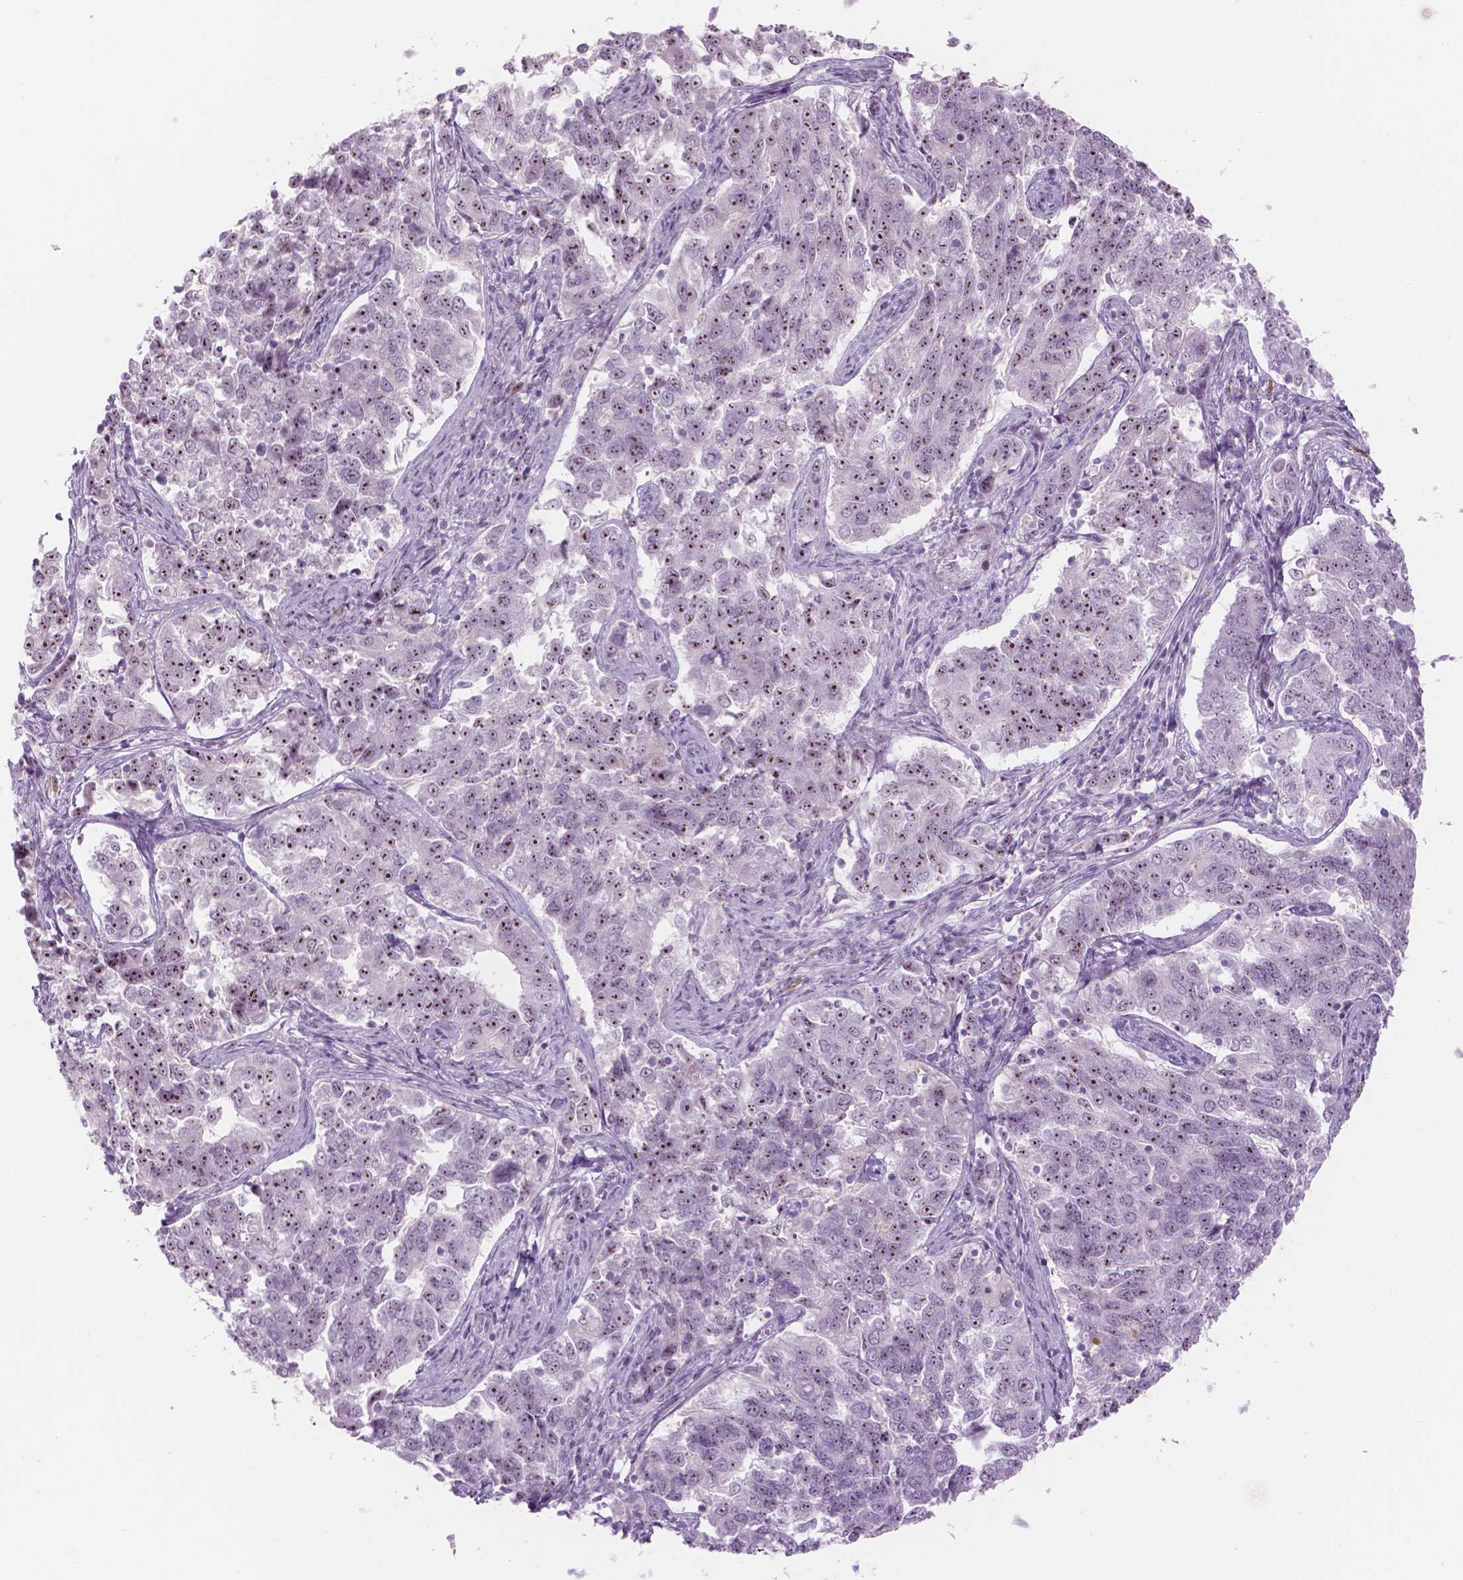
{"staining": {"intensity": "moderate", "quantity": "25%-75%", "location": "nuclear"}, "tissue": "endometrial cancer", "cell_type": "Tumor cells", "image_type": "cancer", "snomed": [{"axis": "morphology", "description": "Adenocarcinoma, NOS"}, {"axis": "topography", "description": "Endometrium"}], "caption": "A histopathology image showing moderate nuclear staining in approximately 25%-75% of tumor cells in adenocarcinoma (endometrial), as visualized by brown immunohistochemical staining.", "gene": "ZNF853", "patient": {"sex": "female", "age": 43}}